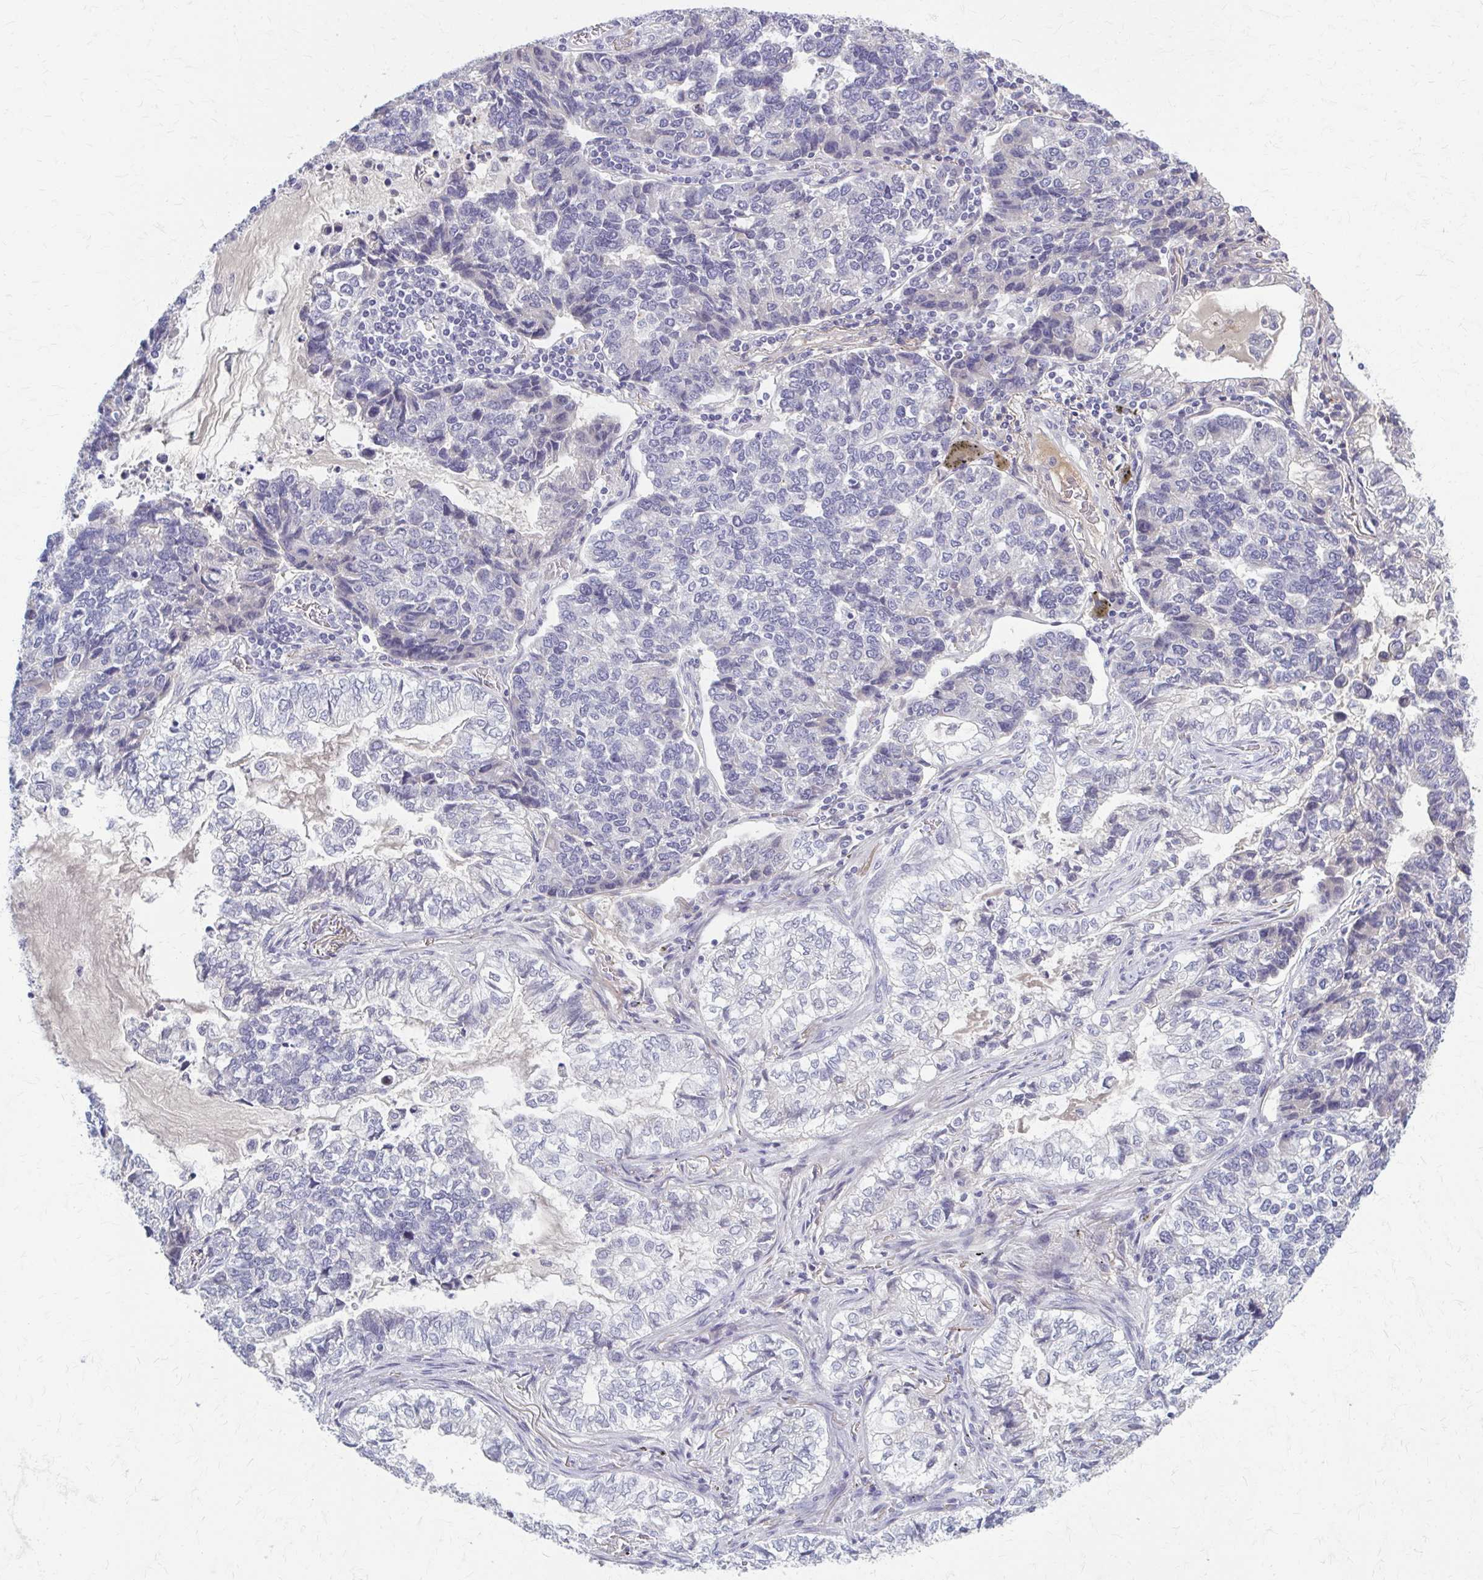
{"staining": {"intensity": "negative", "quantity": "none", "location": "none"}, "tissue": "lung cancer", "cell_type": "Tumor cells", "image_type": "cancer", "snomed": [{"axis": "morphology", "description": "Adenocarcinoma, NOS"}, {"axis": "topography", "description": "Lymph node"}, {"axis": "topography", "description": "Lung"}], "caption": "Photomicrograph shows no significant protein positivity in tumor cells of lung cancer. (DAB immunohistochemistry, high magnification).", "gene": "SERPIND1", "patient": {"sex": "male", "age": 66}}